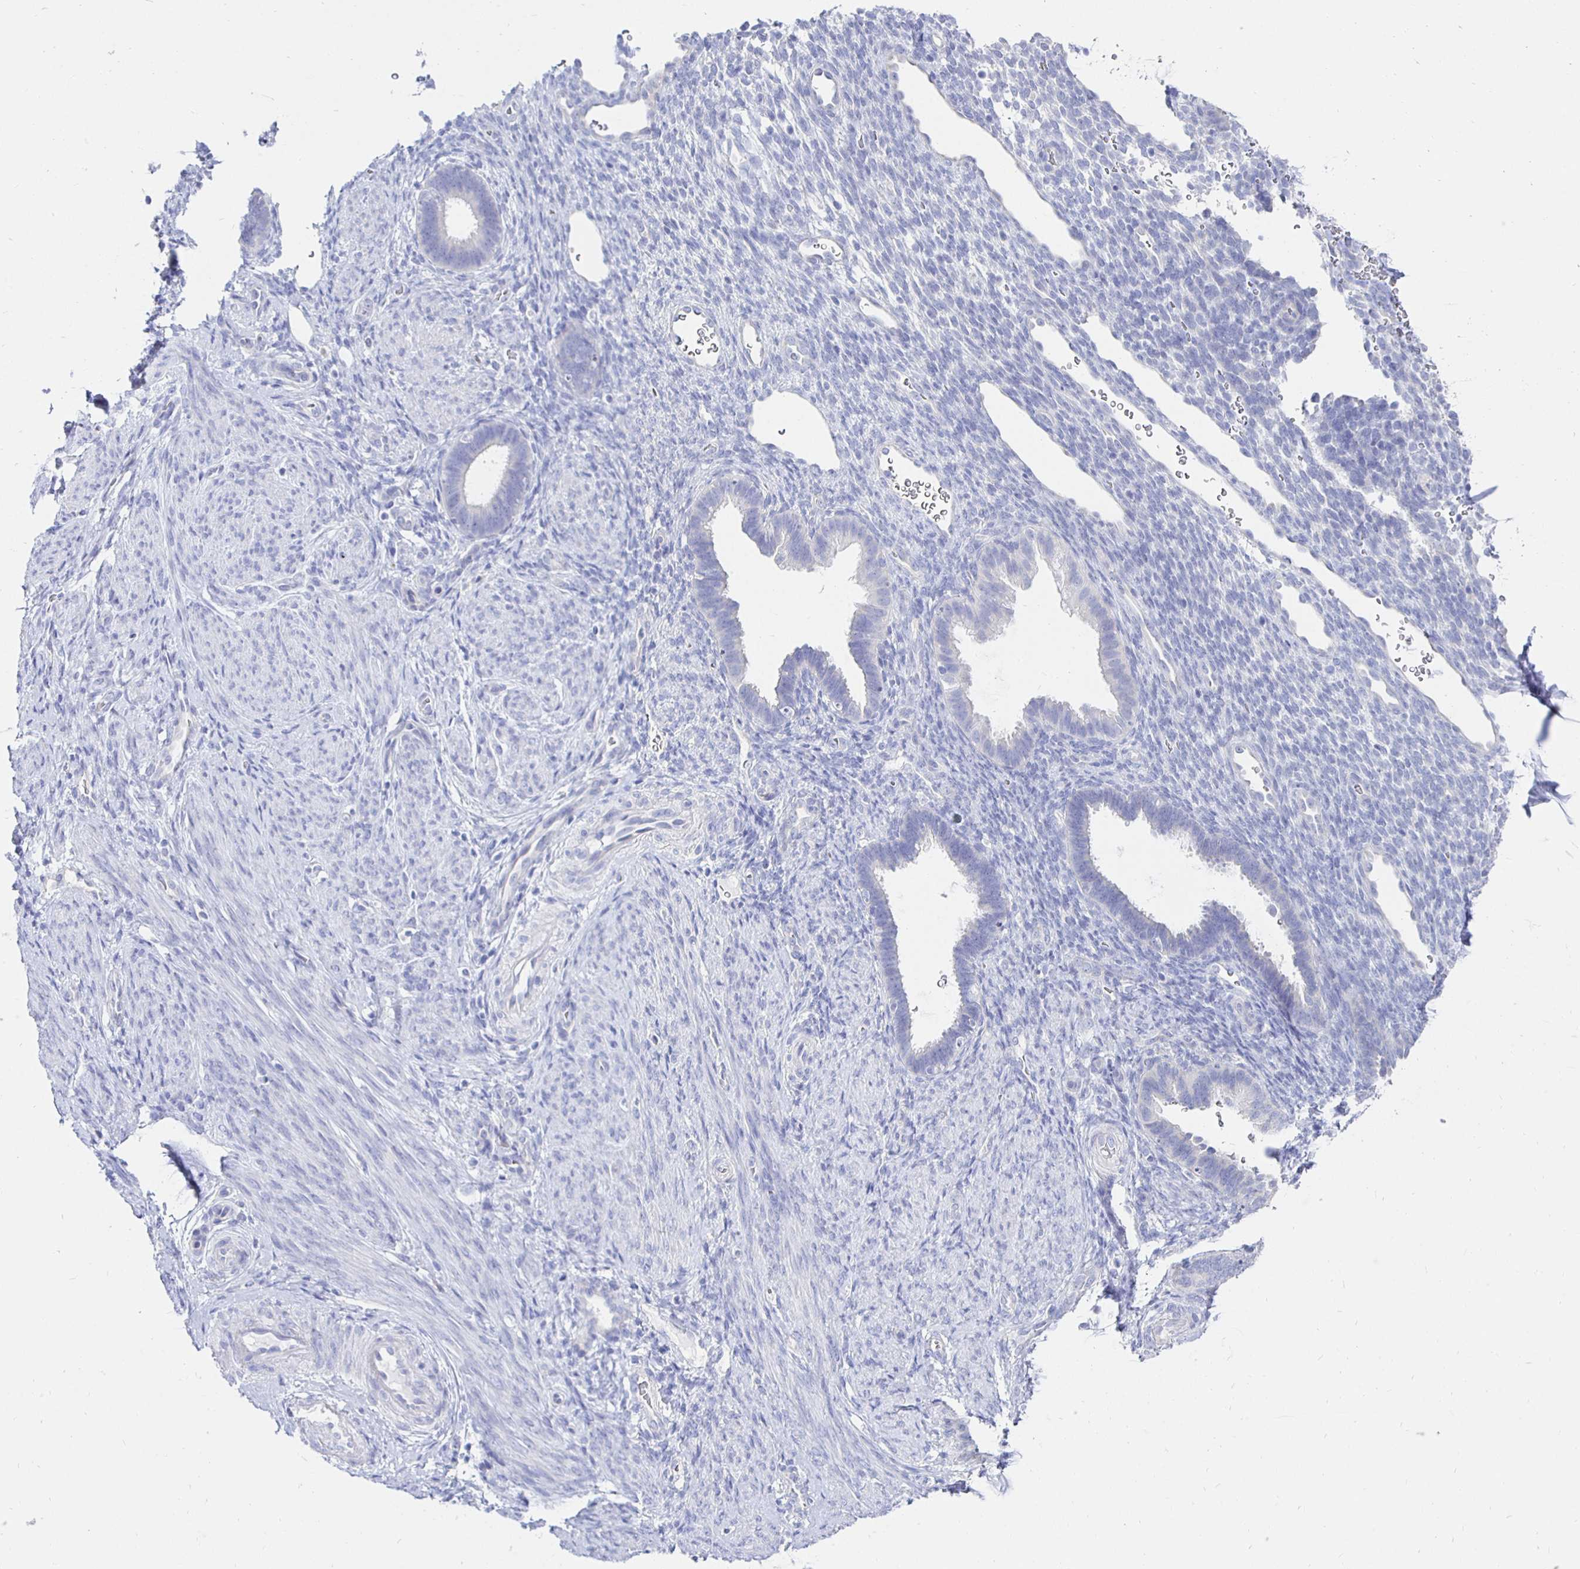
{"staining": {"intensity": "negative", "quantity": "none", "location": "none"}, "tissue": "endometrium", "cell_type": "Cells in endometrial stroma", "image_type": "normal", "snomed": [{"axis": "morphology", "description": "Normal tissue, NOS"}, {"axis": "topography", "description": "Endometrium"}], "caption": "Micrograph shows no protein staining in cells in endometrial stroma of benign endometrium.", "gene": "UMOD", "patient": {"sex": "female", "age": 34}}